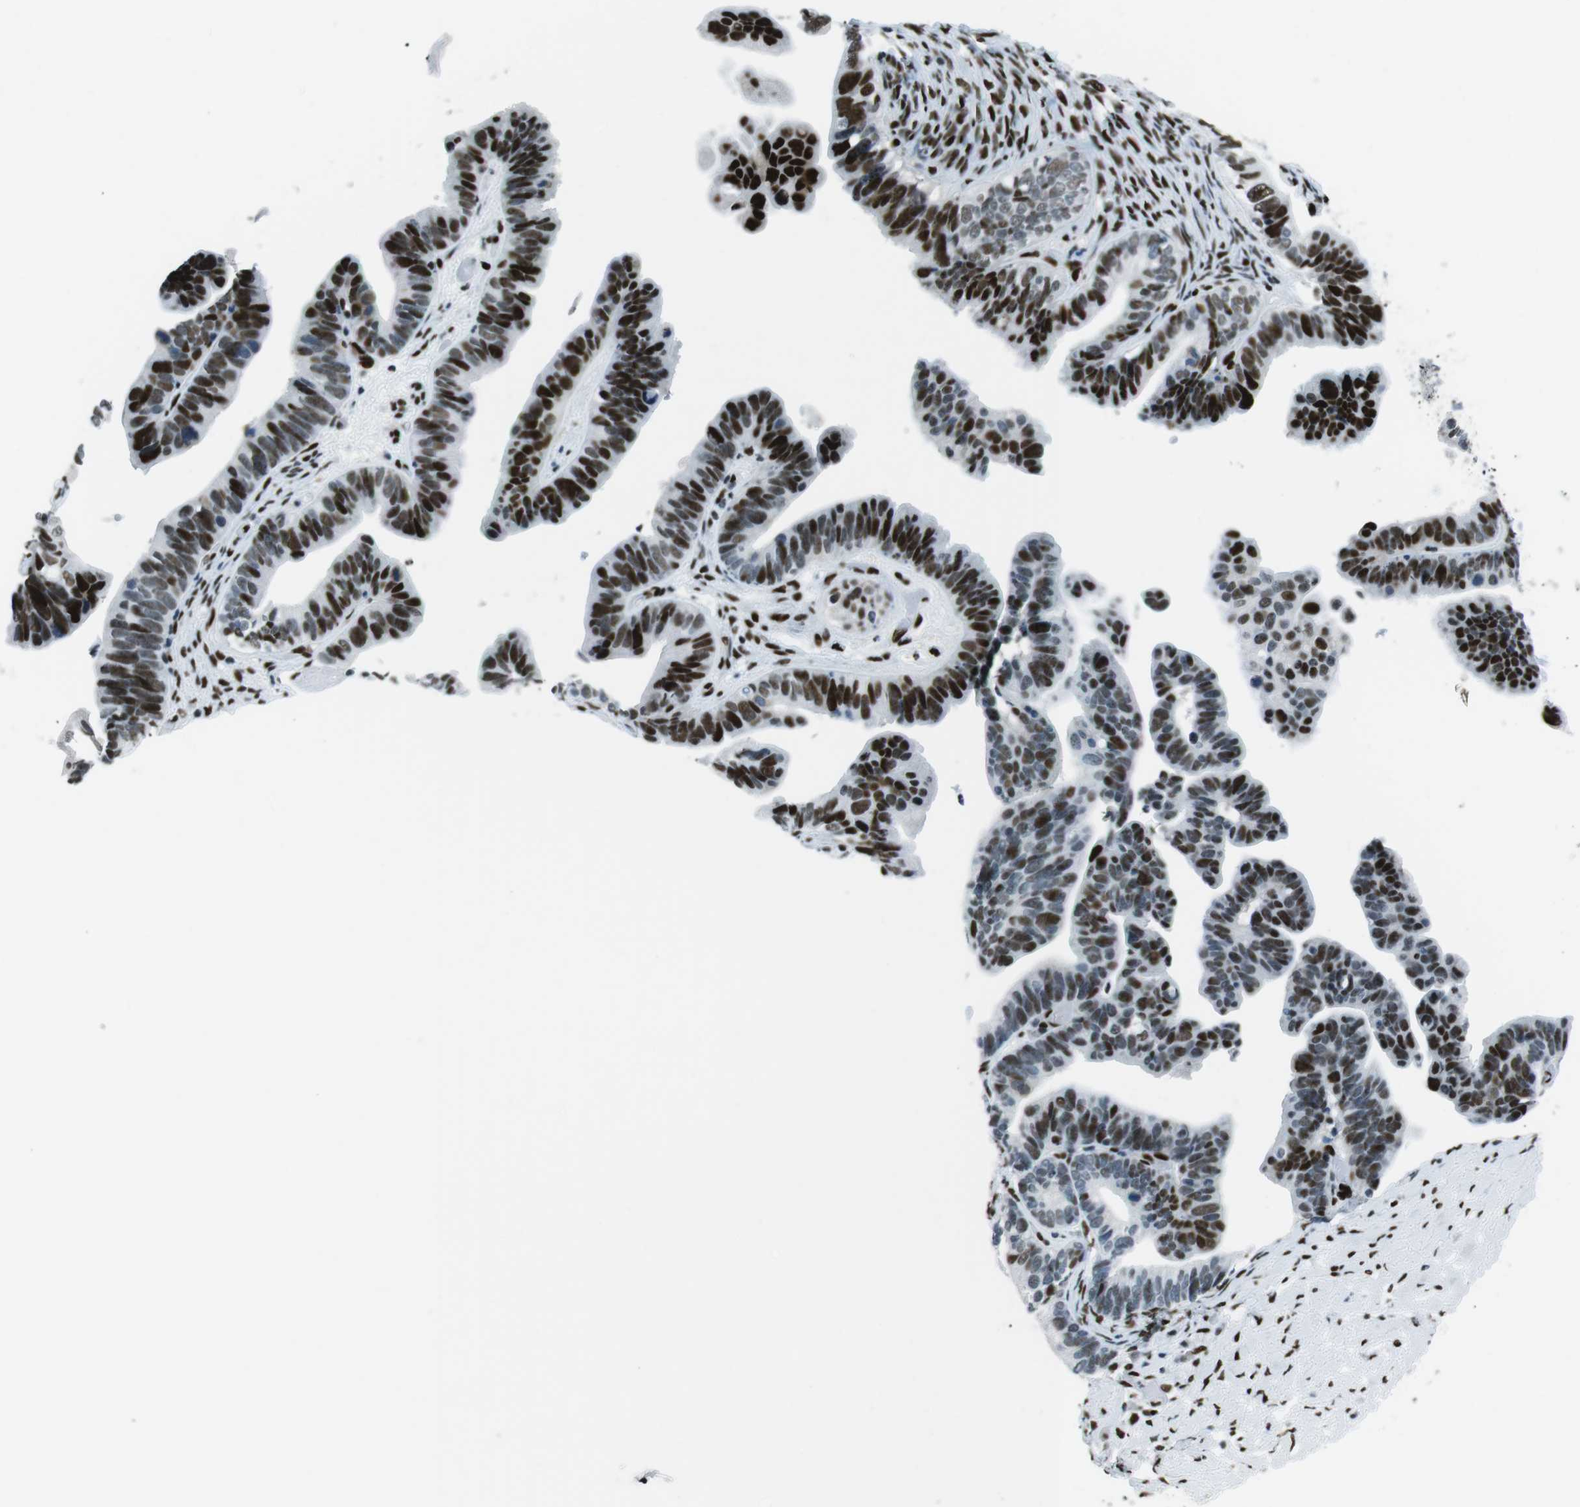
{"staining": {"intensity": "strong", "quantity": ">75%", "location": "nuclear"}, "tissue": "ovarian cancer", "cell_type": "Tumor cells", "image_type": "cancer", "snomed": [{"axis": "morphology", "description": "Cystadenocarcinoma, serous, NOS"}, {"axis": "topography", "description": "Ovary"}], "caption": "An image of human serous cystadenocarcinoma (ovarian) stained for a protein displays strong nuclear brown staining in tumor cells.", "gene": "PML", "patient": {"sex": "female", "age": 56}}